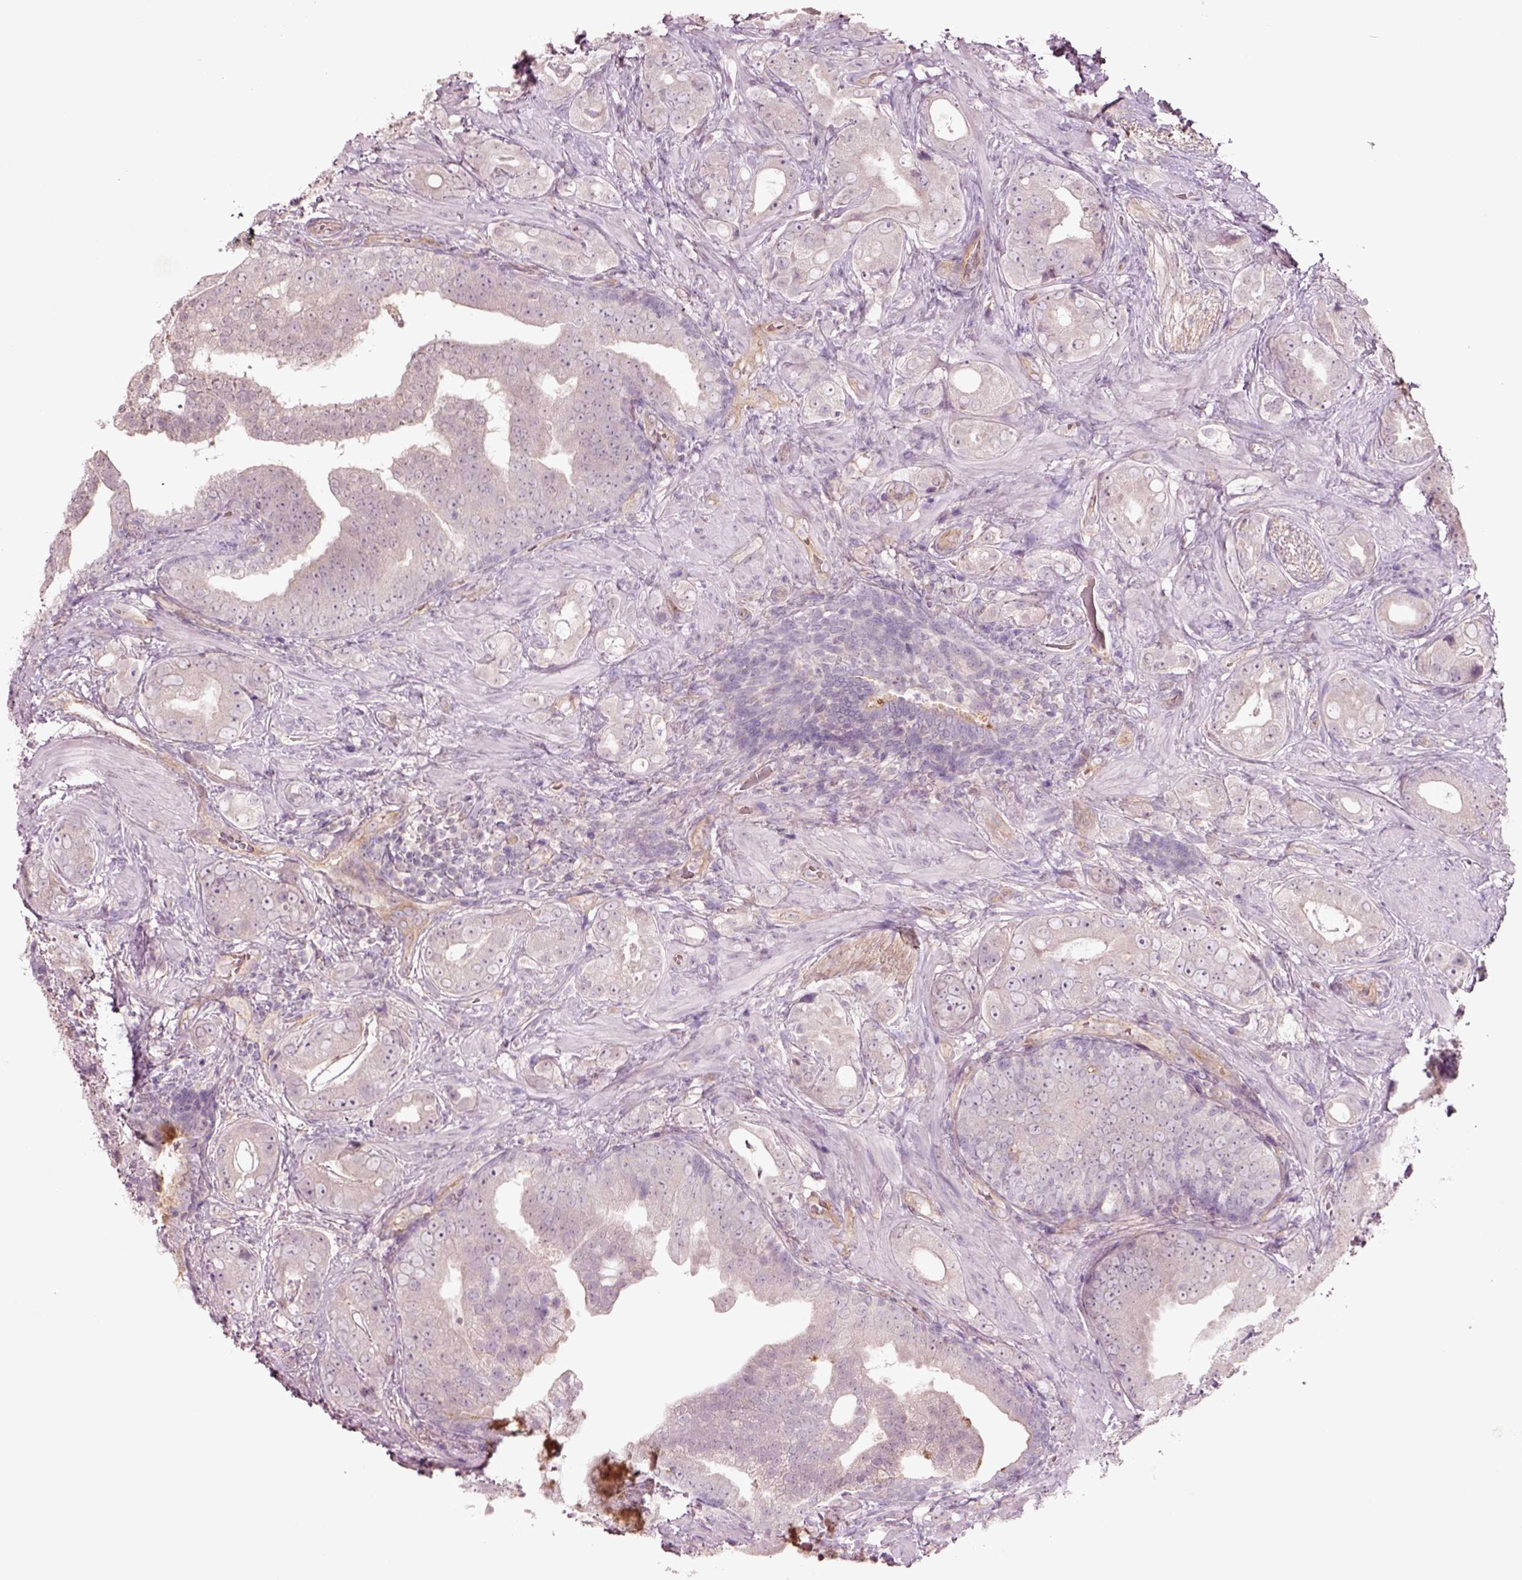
{"staining": {"intensity": "negative", "quantity": "none", "location": "none"}, "tissue": "prostate cancer", "cell_type": "Tumor cells", "image_type": "cancer", "snomed": [{"axis": "morphology", "description": "Adenocarcinoma, NOS"}, {"axis": "topography", "description": "Prostate"}], "caption": "IHC micrograph of neoplastic tissue: adenocarcinoma (prostate) stained with DAB displays no significant protein expression in tumor cells.", "gene": "DUOXA2", "patient": {"sex": "male", "age": 57}}